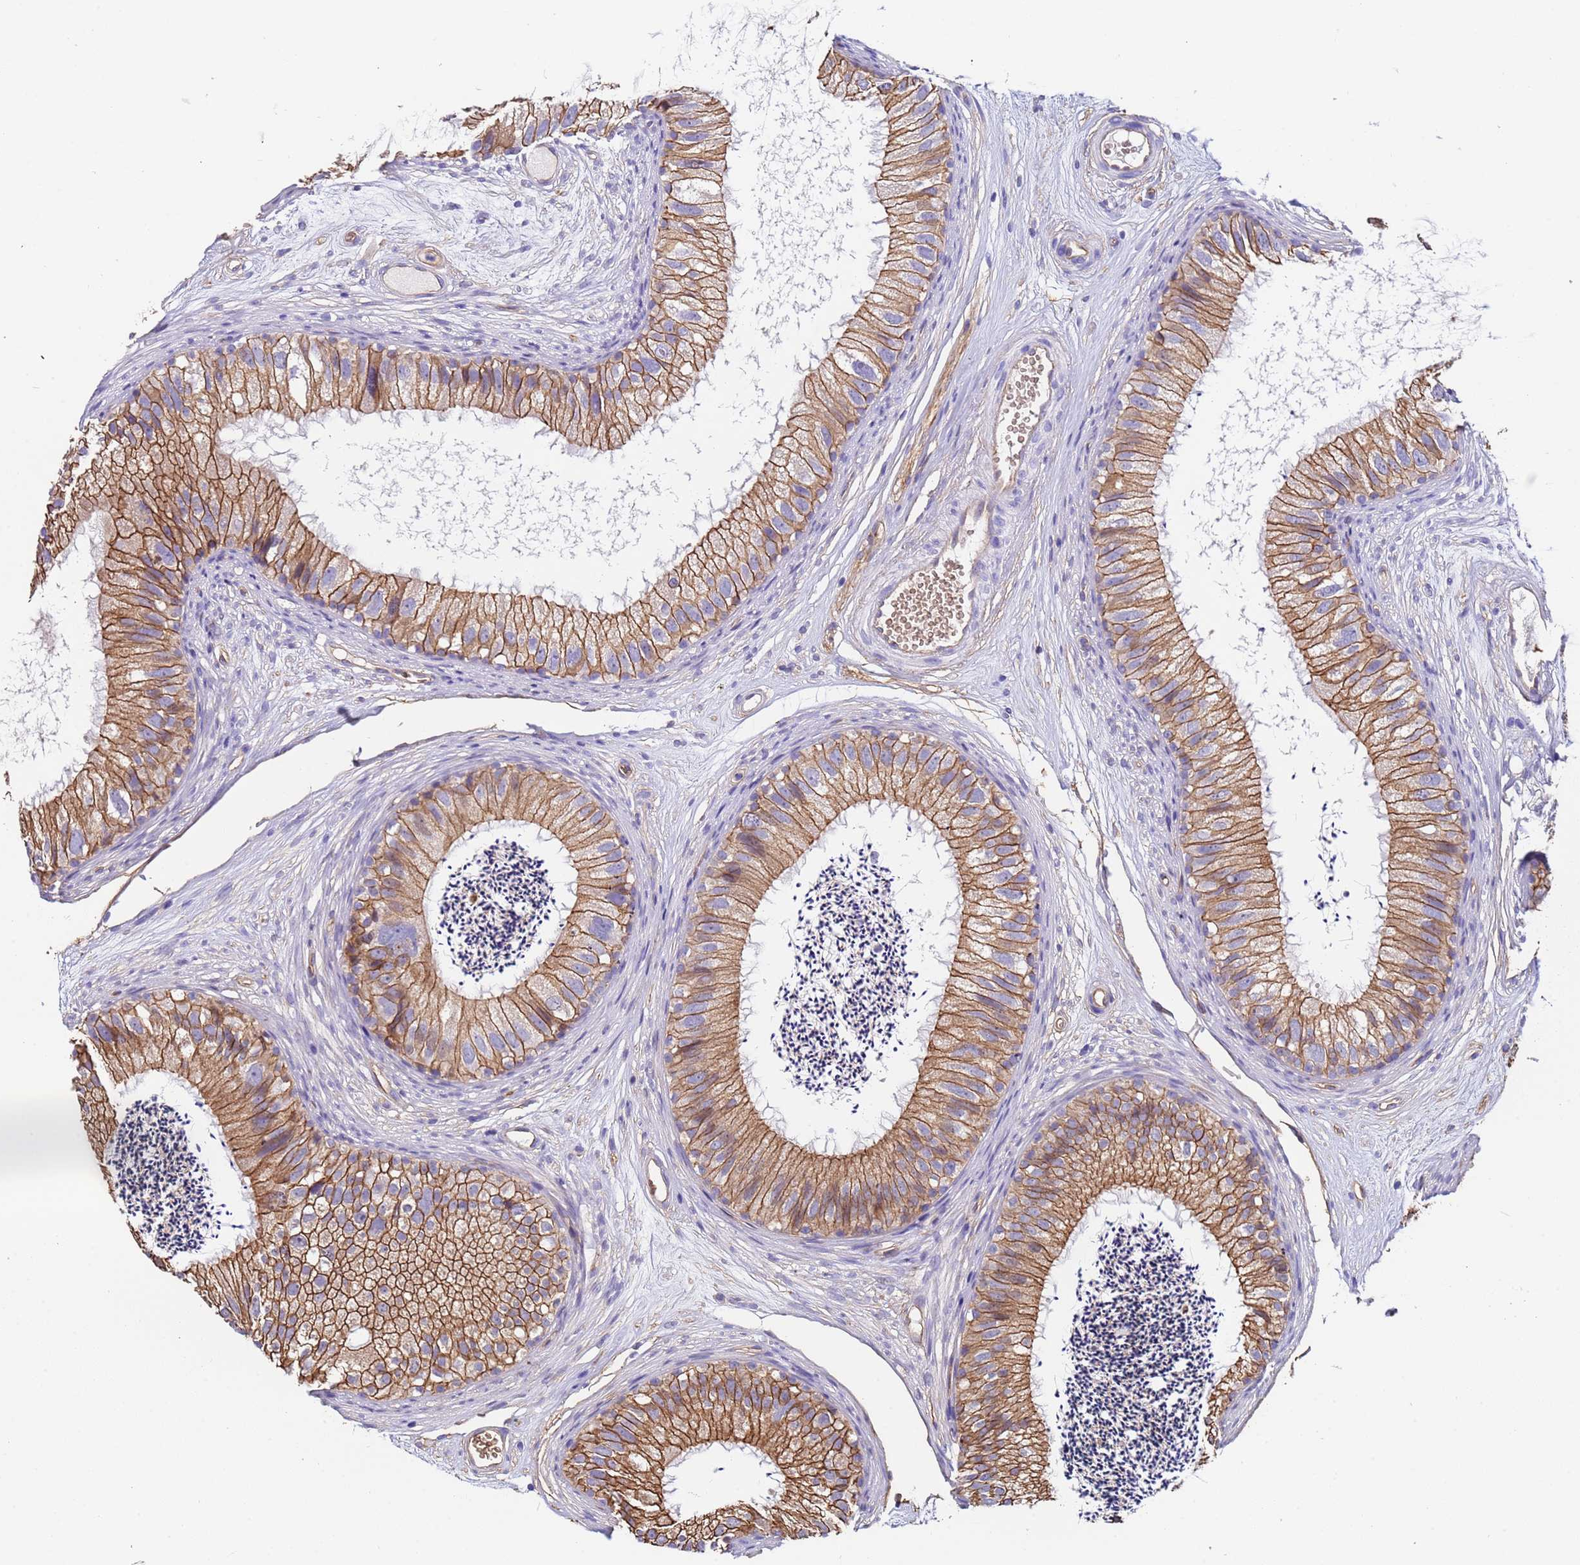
{"staining": {"intensity": "moderate", "quantity": ">75%", "location": "cytoplasmic/membranous"}, "tissue": "epididymis", "cell_type": "Glandular cells", "image_type": "normal", "snomed": [{"axis": "morphology", "description": "Normal tissue, NOS"}, {"axis": "topography", "description": "Epididymis"}], "caption": "Protein expression analysis of benign epididymis reveals moderate cytoplasmic/membranous positivity in about >75% of glandular cells. (DAB IHC, brown staining for protein, blue staining for nuclei).", "gene": "ZNF248", "patient": {"sex": "male", "age": 77}}